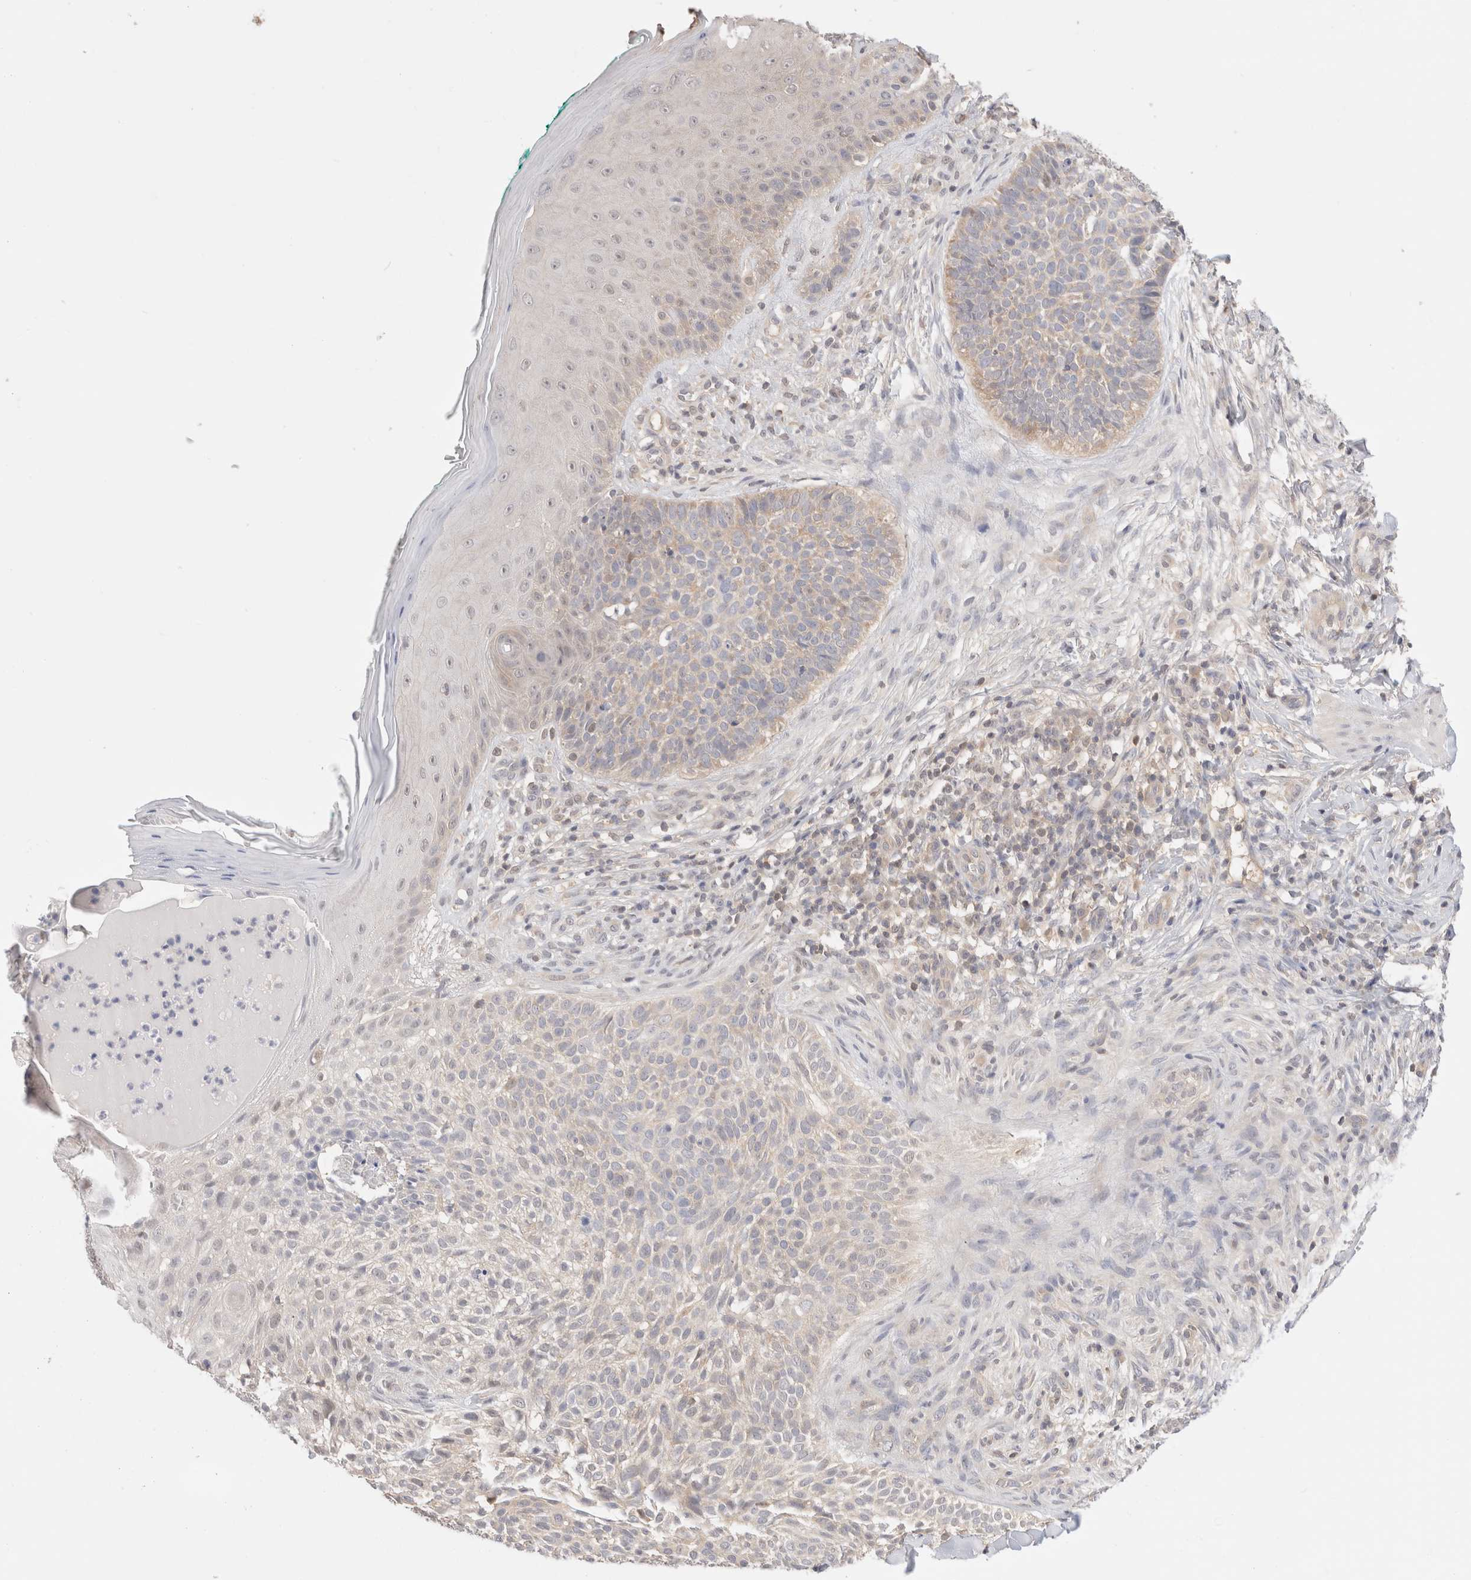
{"staining": {"intensity": "negative", "quantity": "none", "location": "none"}, "tissue": "skin cancer", "cell_type": "Tumor cells", "image_type": "cancer", "snomed": [{"axis": "morphology", "description": "Normal tissue, NOS"}, {"axis": "morphology", "description": "Basal cell carcinoma"}, {"axis": "topography", "description": "Skin"}], "caption": "Immunohistochemical staining of skin cancer exhibits no significant positivity in tumor cells.", "gene": "C17orf97", "patient": {"sex": "male", "age": 67}}